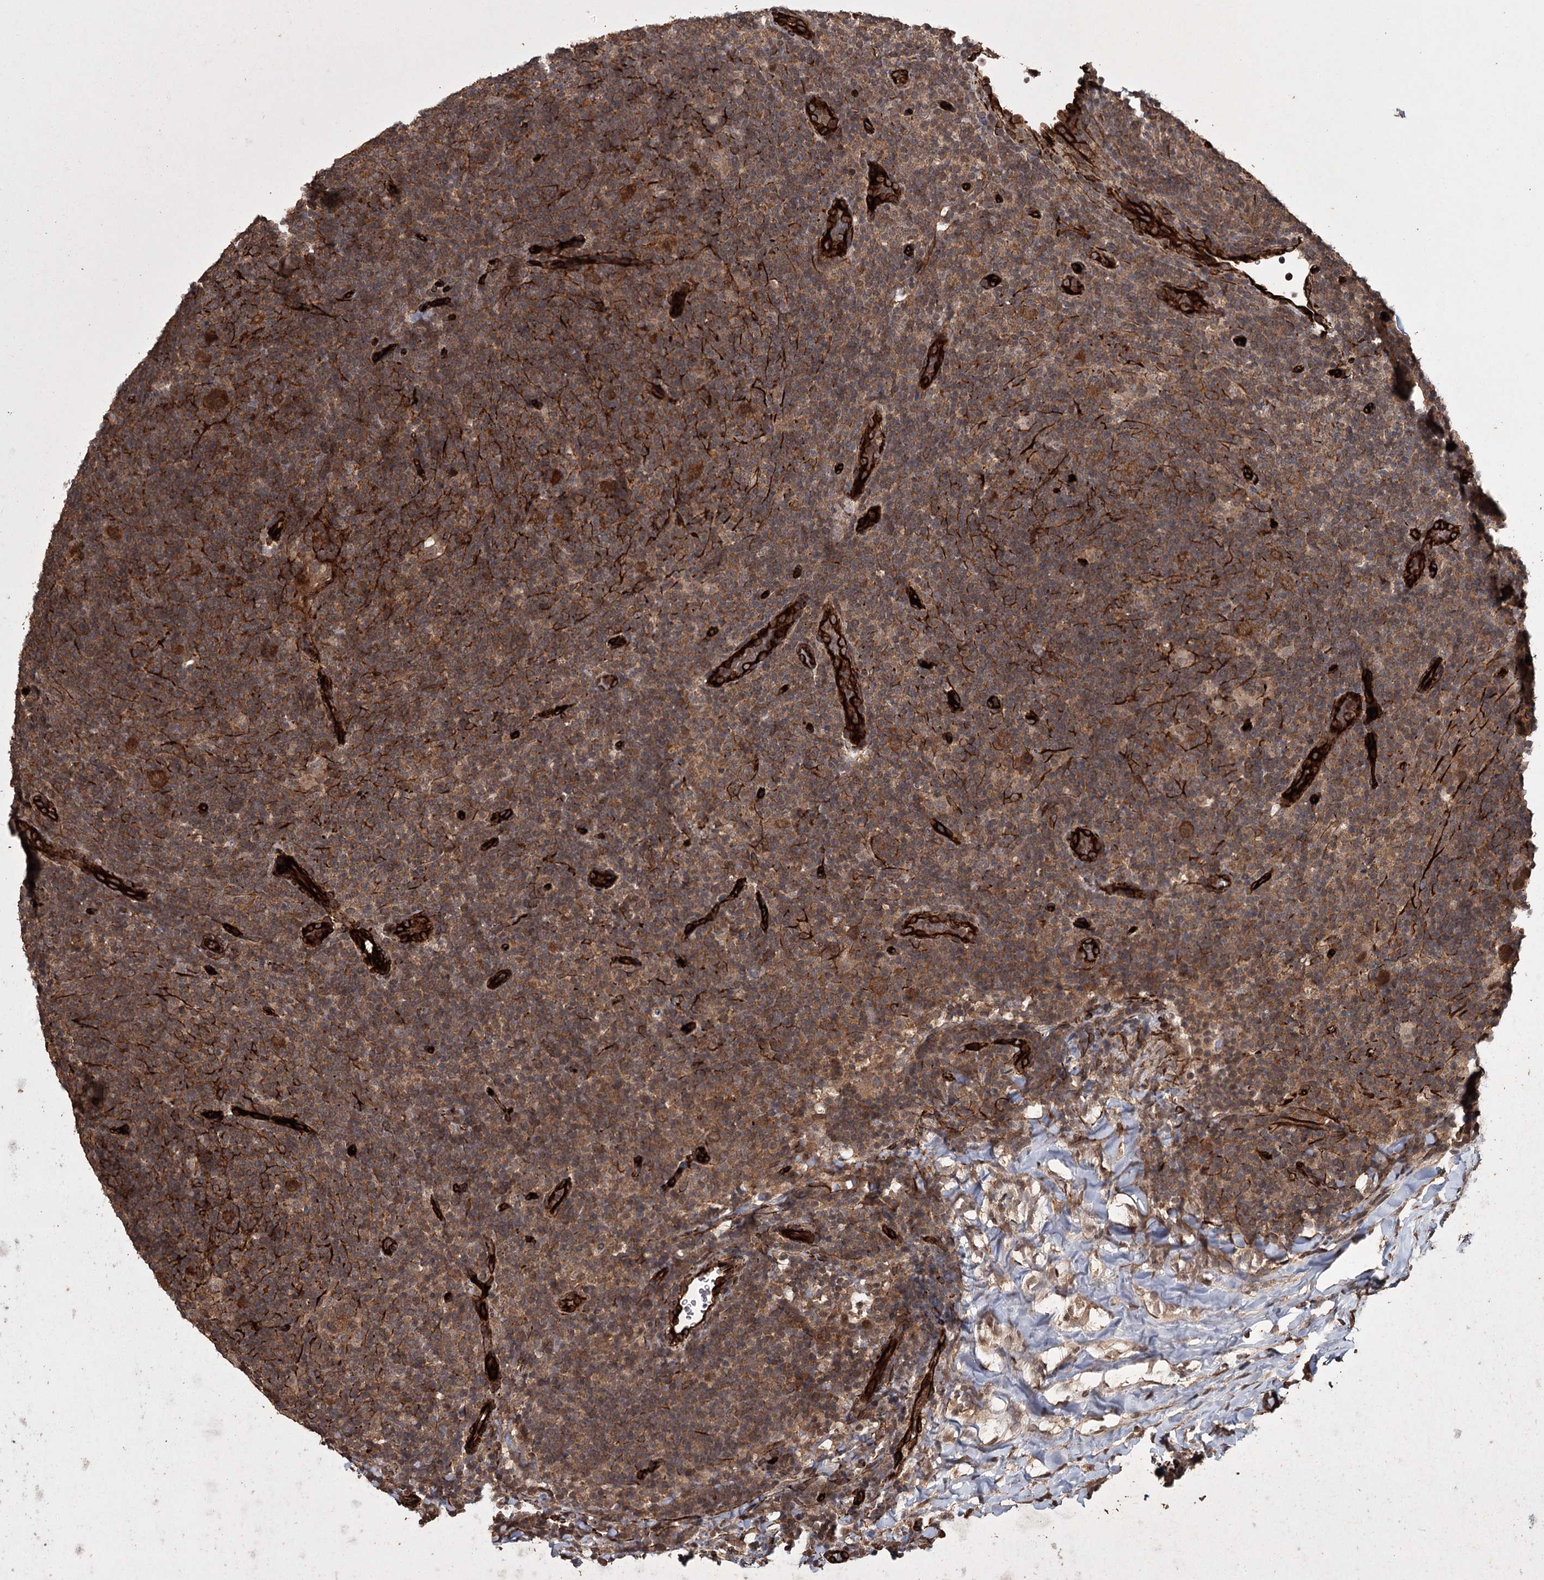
{"staining": {"intensity": "moderate", "quantity": ">75%", "location": "cytoplasmic/membranous"}, "tissue": "lymphoma", "cell_type": "Tumor cells", "image_type": "cancer", "snomed": [{"axis": "morphology", "description": "Hodgkin's disease, NOS"}, {"axis": "topography", "description": "Lymph node"}], "caption": "Immunohistochemical staining of Hodgkin's disease displays medium levels of moderate cytoplasmic/membranous protein staining in approximately >75% of tumor cells.", "gene": "RPAP3", "patient": {"sex": "female", "age": 57}}